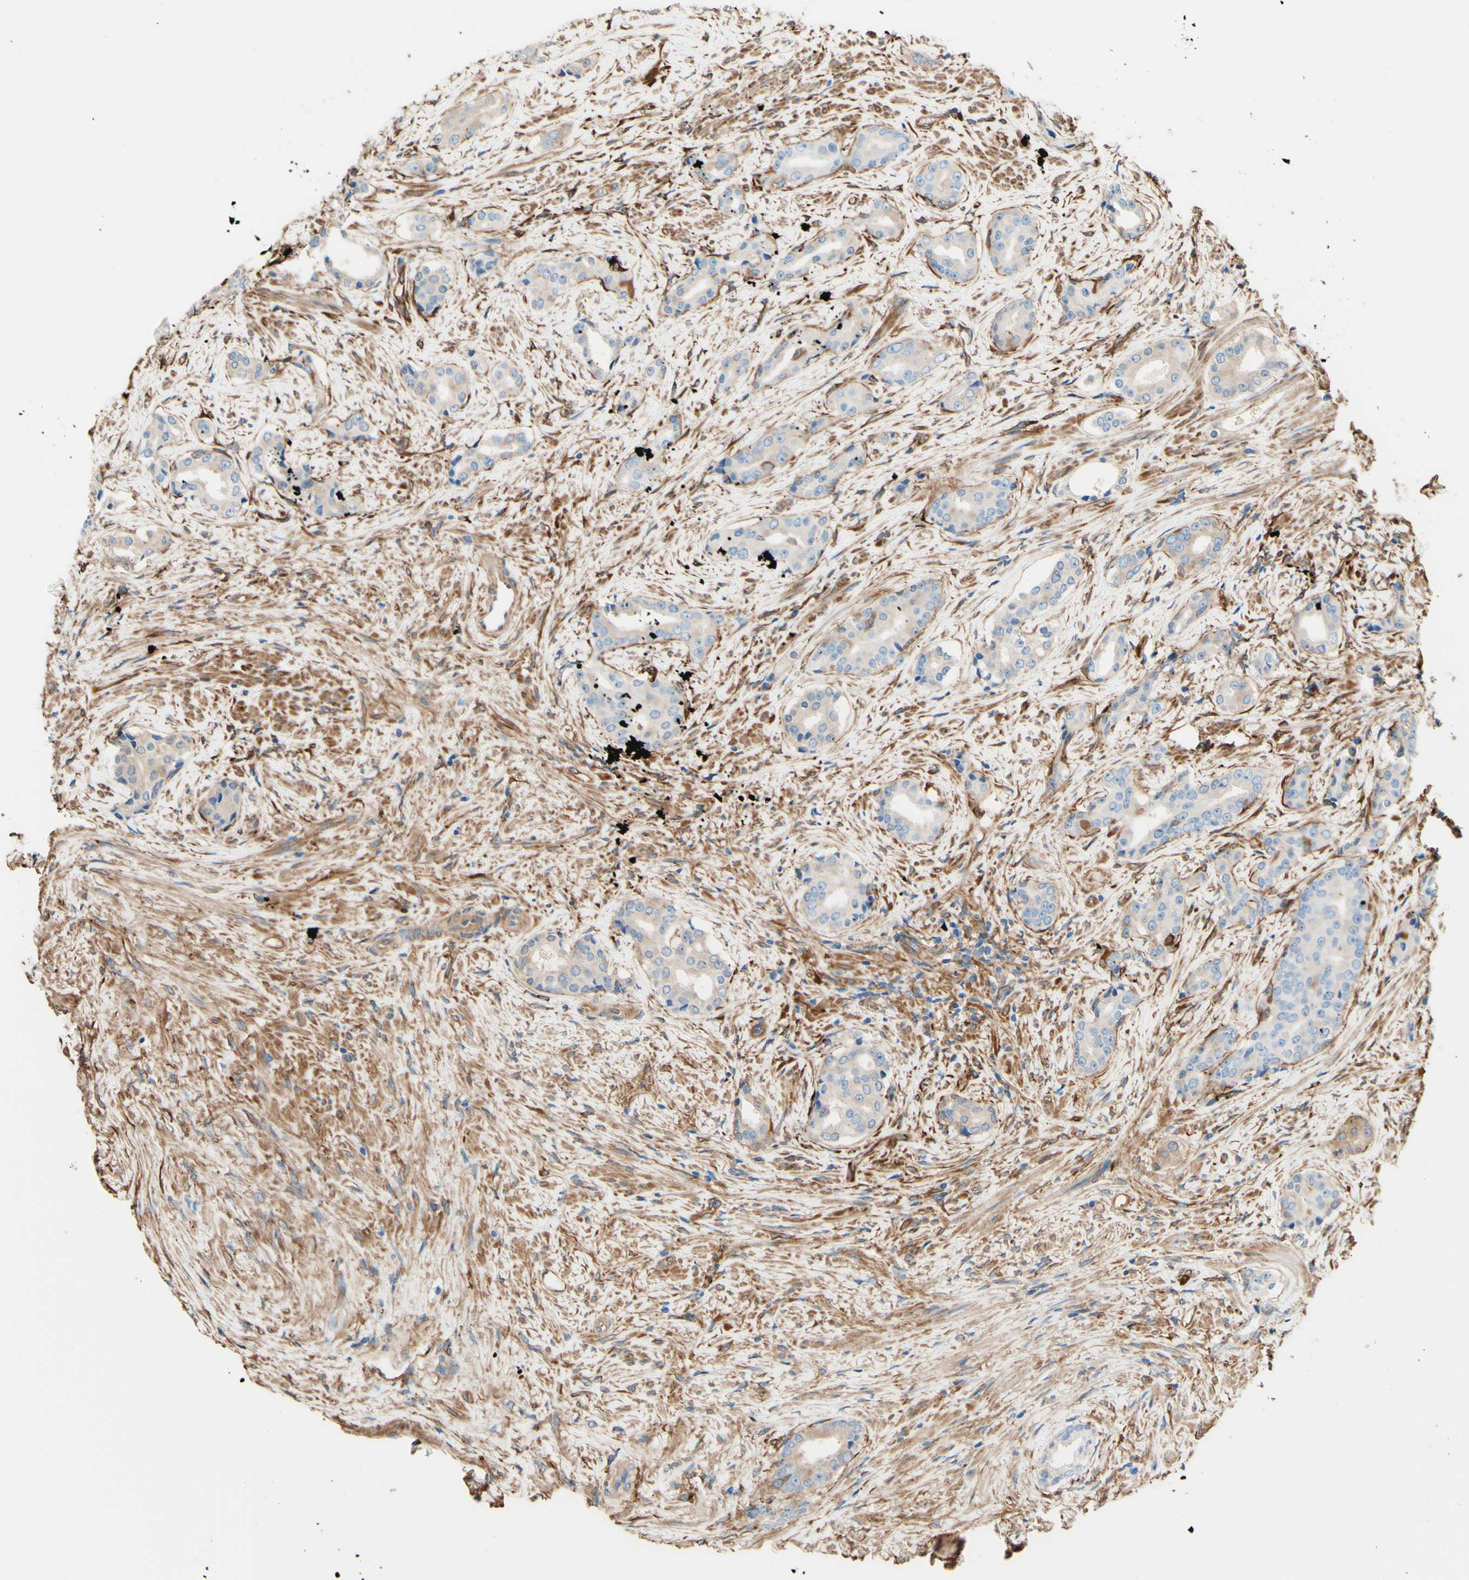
{"staining": {"intensity": "weak", "quantity": "<25%", "location": "cytoplasmic/membranous"}, "tissue": "prostate cancer", "cell_type": "Tumor cells", "image_type": "cancer", "snomed": [{"axis": "morphology", "description": "Adenocarcinoma, High grade"}, {"axis": "topography", "description": "Prostate"}], "caption": "Immunohistochemical staining of human high-grade adenocarcinoma (prostate) exhibits no significant positivity in tumor cells. Brightfield microscopy of immunohistochemistry stained with DAB (3,3'-diaminobenzidine) (brown) and hematoxylin (blue), captured at high magnification.", "gene": "DPYSL3", "patient": {"sex": "male", "age": 71}}